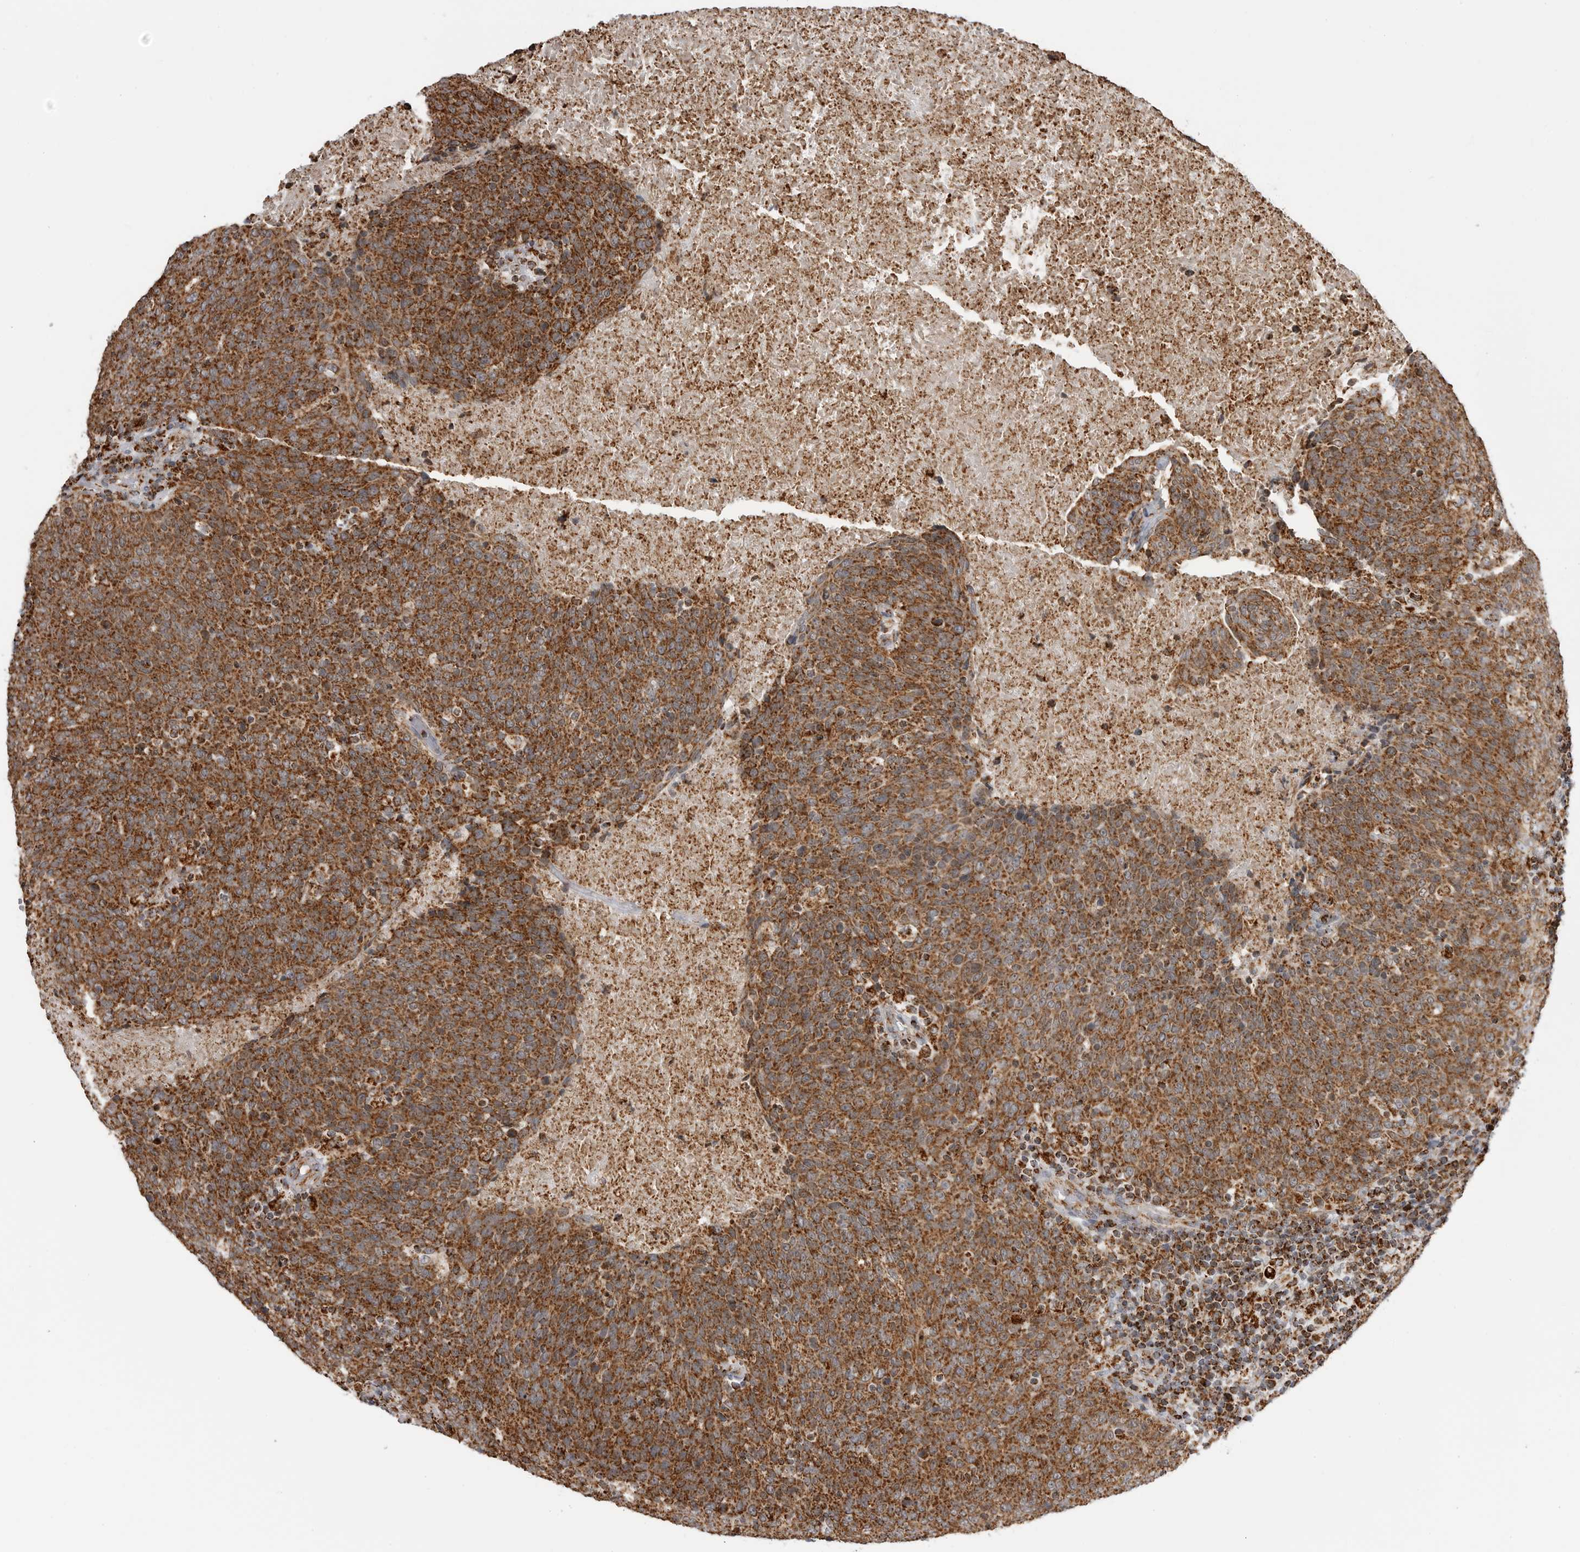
{"staining": {"intensity": "strong", "quantity": ">75%", "location": "cytoplasmic/membranous"}, "tissue": "head and neck cancer", "cell_type": "Tumor cells", "image_type": "cancer", "snomed": [{"axis": "morphology", "description": "Squamous cell carcinoma, NOS"}, {"axis": "morphology", "description": "Squamous cell carcinoma, metastatic, NOS"}, {"axis": "topography", "description": "Lymph node"}, {"axis": "topography", "description": "Head-Neck"}], "caption": "Head and neck cancer (squamous cell carcinoma) tissue displays strong cytoplasmic/membranous staining in approximately >75% of tumor cells", "gene": "COX5A", "patient": {"sex": "male", "age": 62}}